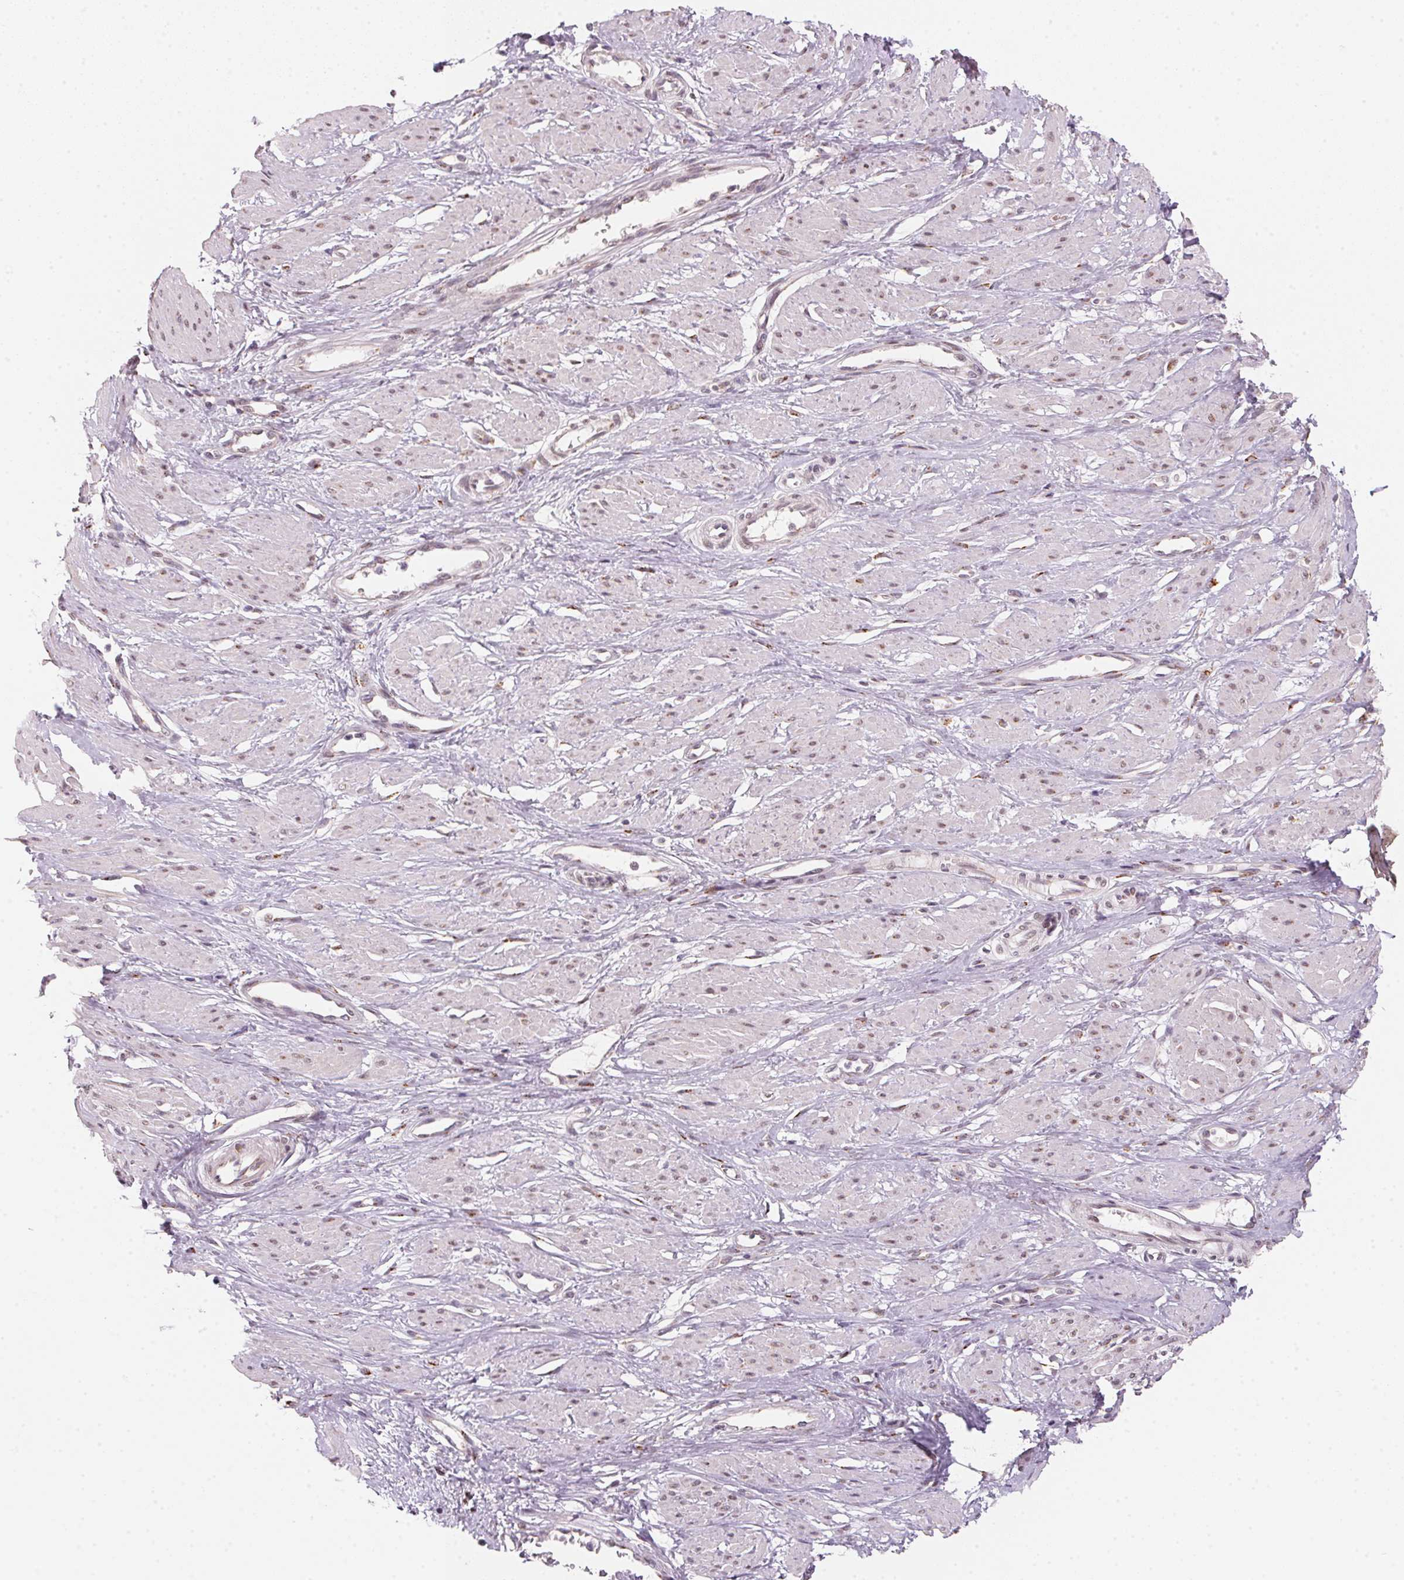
{"staining": {"intensity": "weak", "quantity": "25%-75%", "location": "nuclear"}, "tissue": "smooth muscle", "cell_type": "Smooth muscle cells", "image_type": "normal", "snomed": [{"axis": "morphology", "description": "Normal tissue, NOS"}, {"axis": "topography", "description": "Smooth muscle"}, {"axis": "topography", "description": "Uterus"}], "caption": "Immunohistochemical staining of unremarkable human smooth muscle demonstrates 25%-75% levels of weak nuclear protein expression in about 25%-75% of smooth muscle cells. The staining is performed using DAB (3,3'-diaminobenzidine) brown chromogen to label protein expression. The nuclei are counter-stained blue using hematoxylin.", "gene": "RAB22A", "patient": {"sex": "female", "age": 39}}